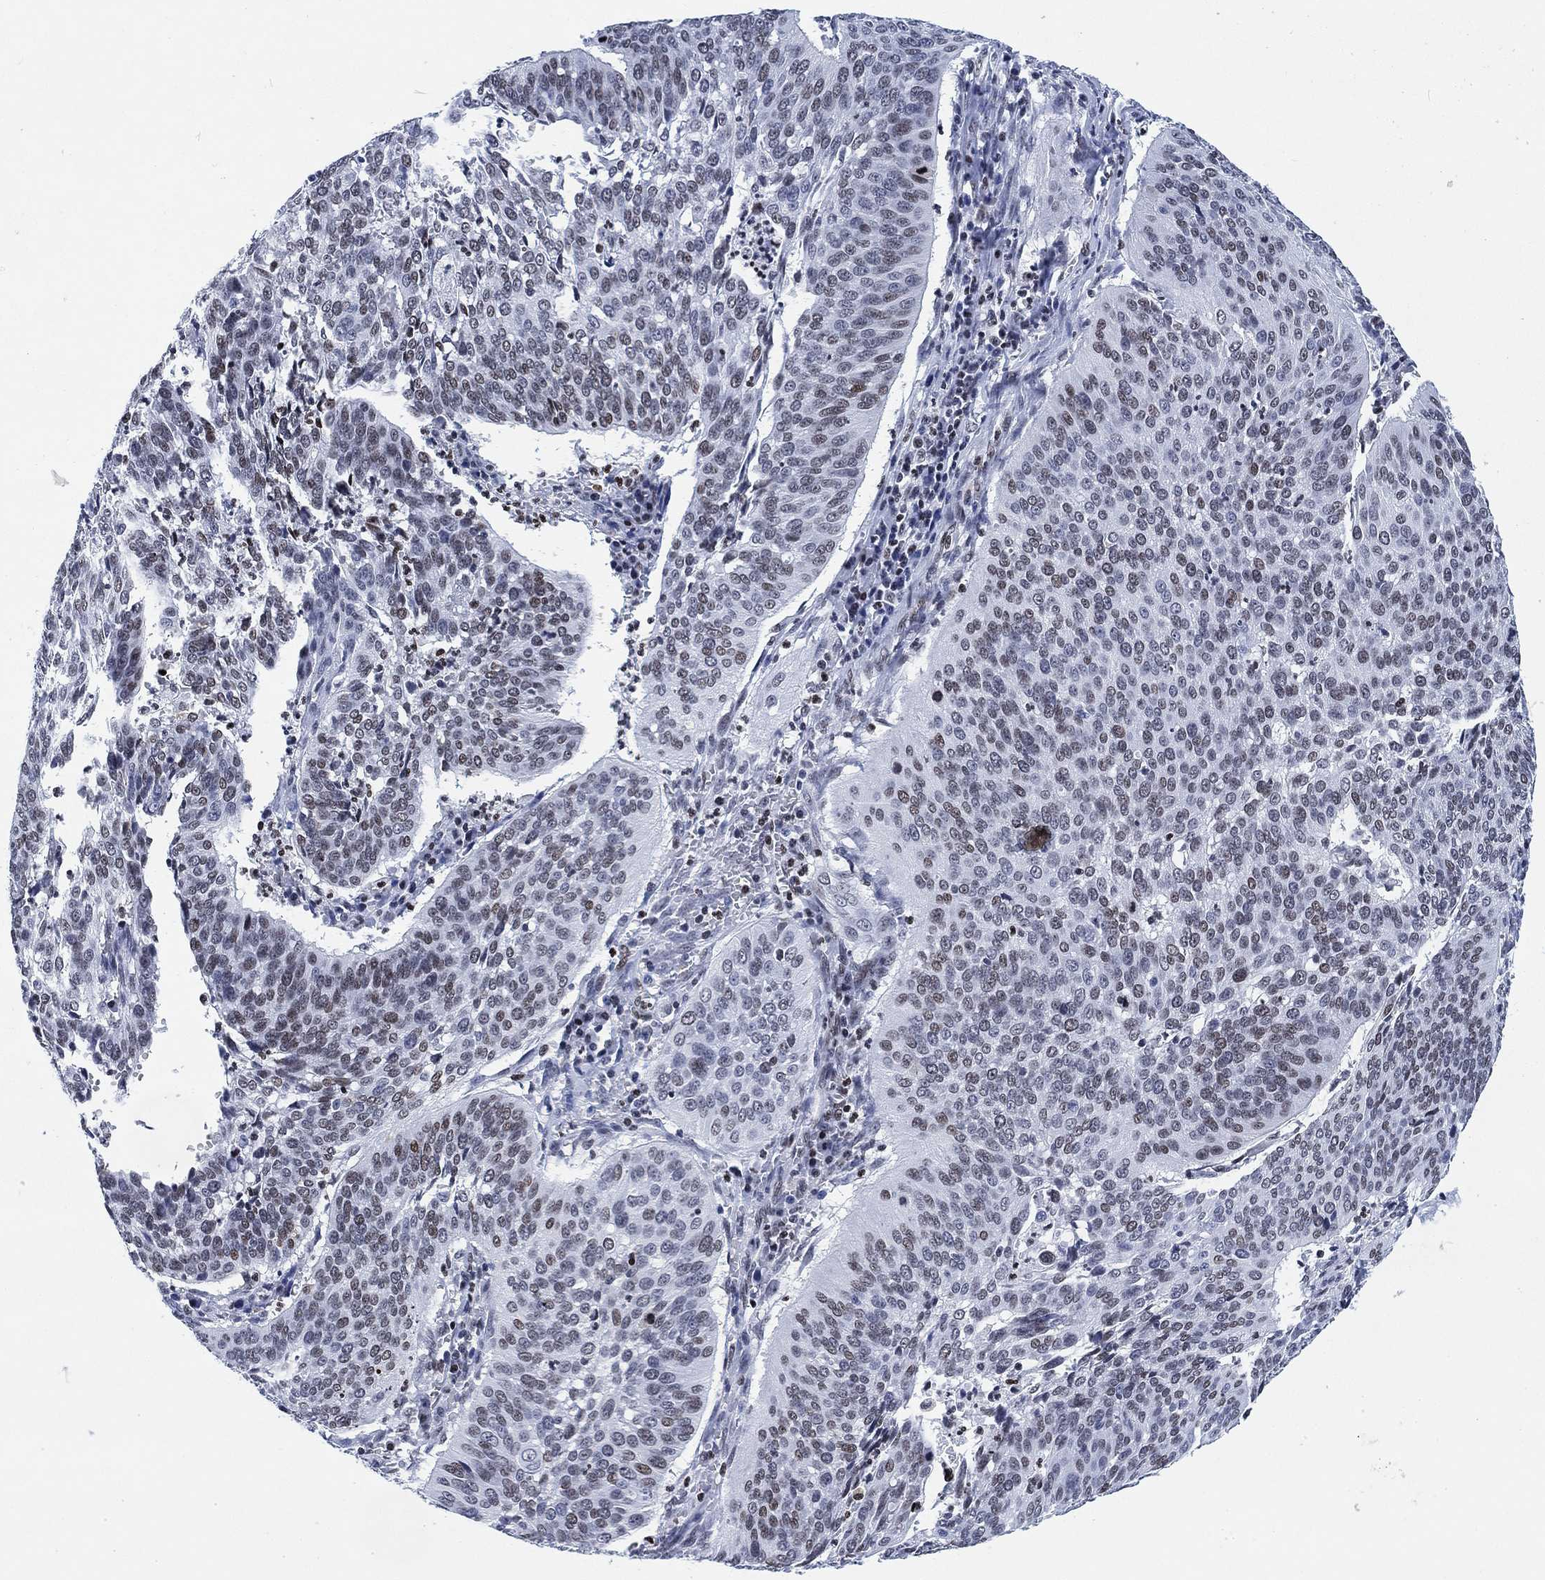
{"staining": {"intensity": "moderate", "quantity": "25%-75%", "location": "nuclear"}, "tissue": "cervical cancer", "cell_type": "Tumor cells", "image_type": "cancer", "snomed": [{"axis": "morphology", "description": "Normal tissue, NOS"}, {"axis": "morphology", "description": "Squamous cell carcinoma, NOS"}, {"axis": "topography", "description": "Cervix"}], "caption": "There is medium levels of moderate nuclear staining in tumor cells of cervical squamous cell carcinoma, as demonstrated by immunohistochemical staining (brown color).", "gene": "H1-10", "patient": {"sex": "female", "age": 39}}